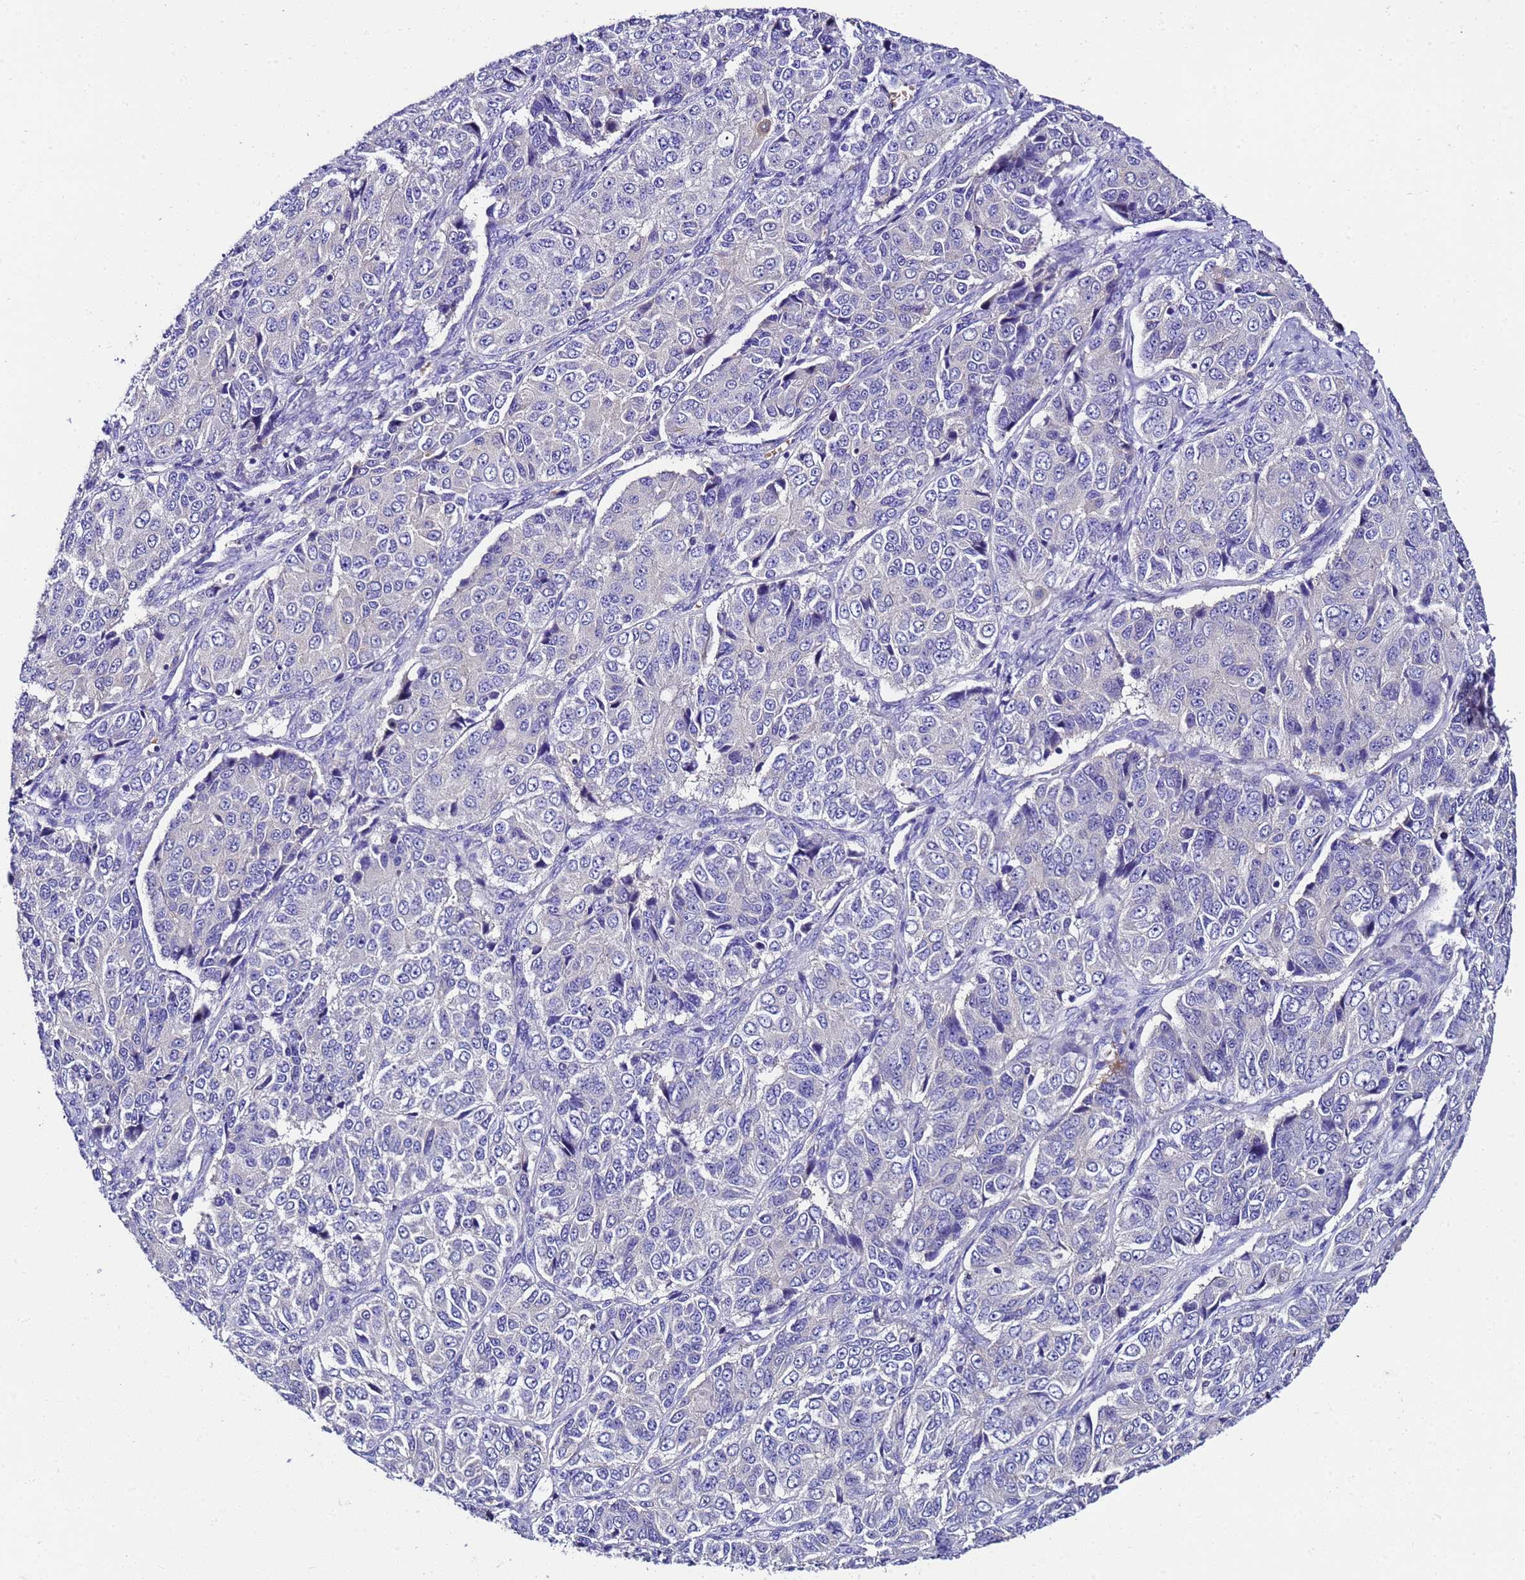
{"staining": {"intensity": "negative", "quantity": "none", "location": "none"}, "tissue": "ovarian cancer", "cell_type": "Tumor cells", "image_type": "cancer", "snomed": [{"axis": "morphology", "description": "Carcinoma, endometroid"}, {"axis": "topography", "description": "Ovary"}], "caption": "Ovarian cancer was stained to show a protein in brown. There is no significant expression in tumor cells.", "gene": "UGT2A1", "patient": {"sex": "female", "age": 51}}